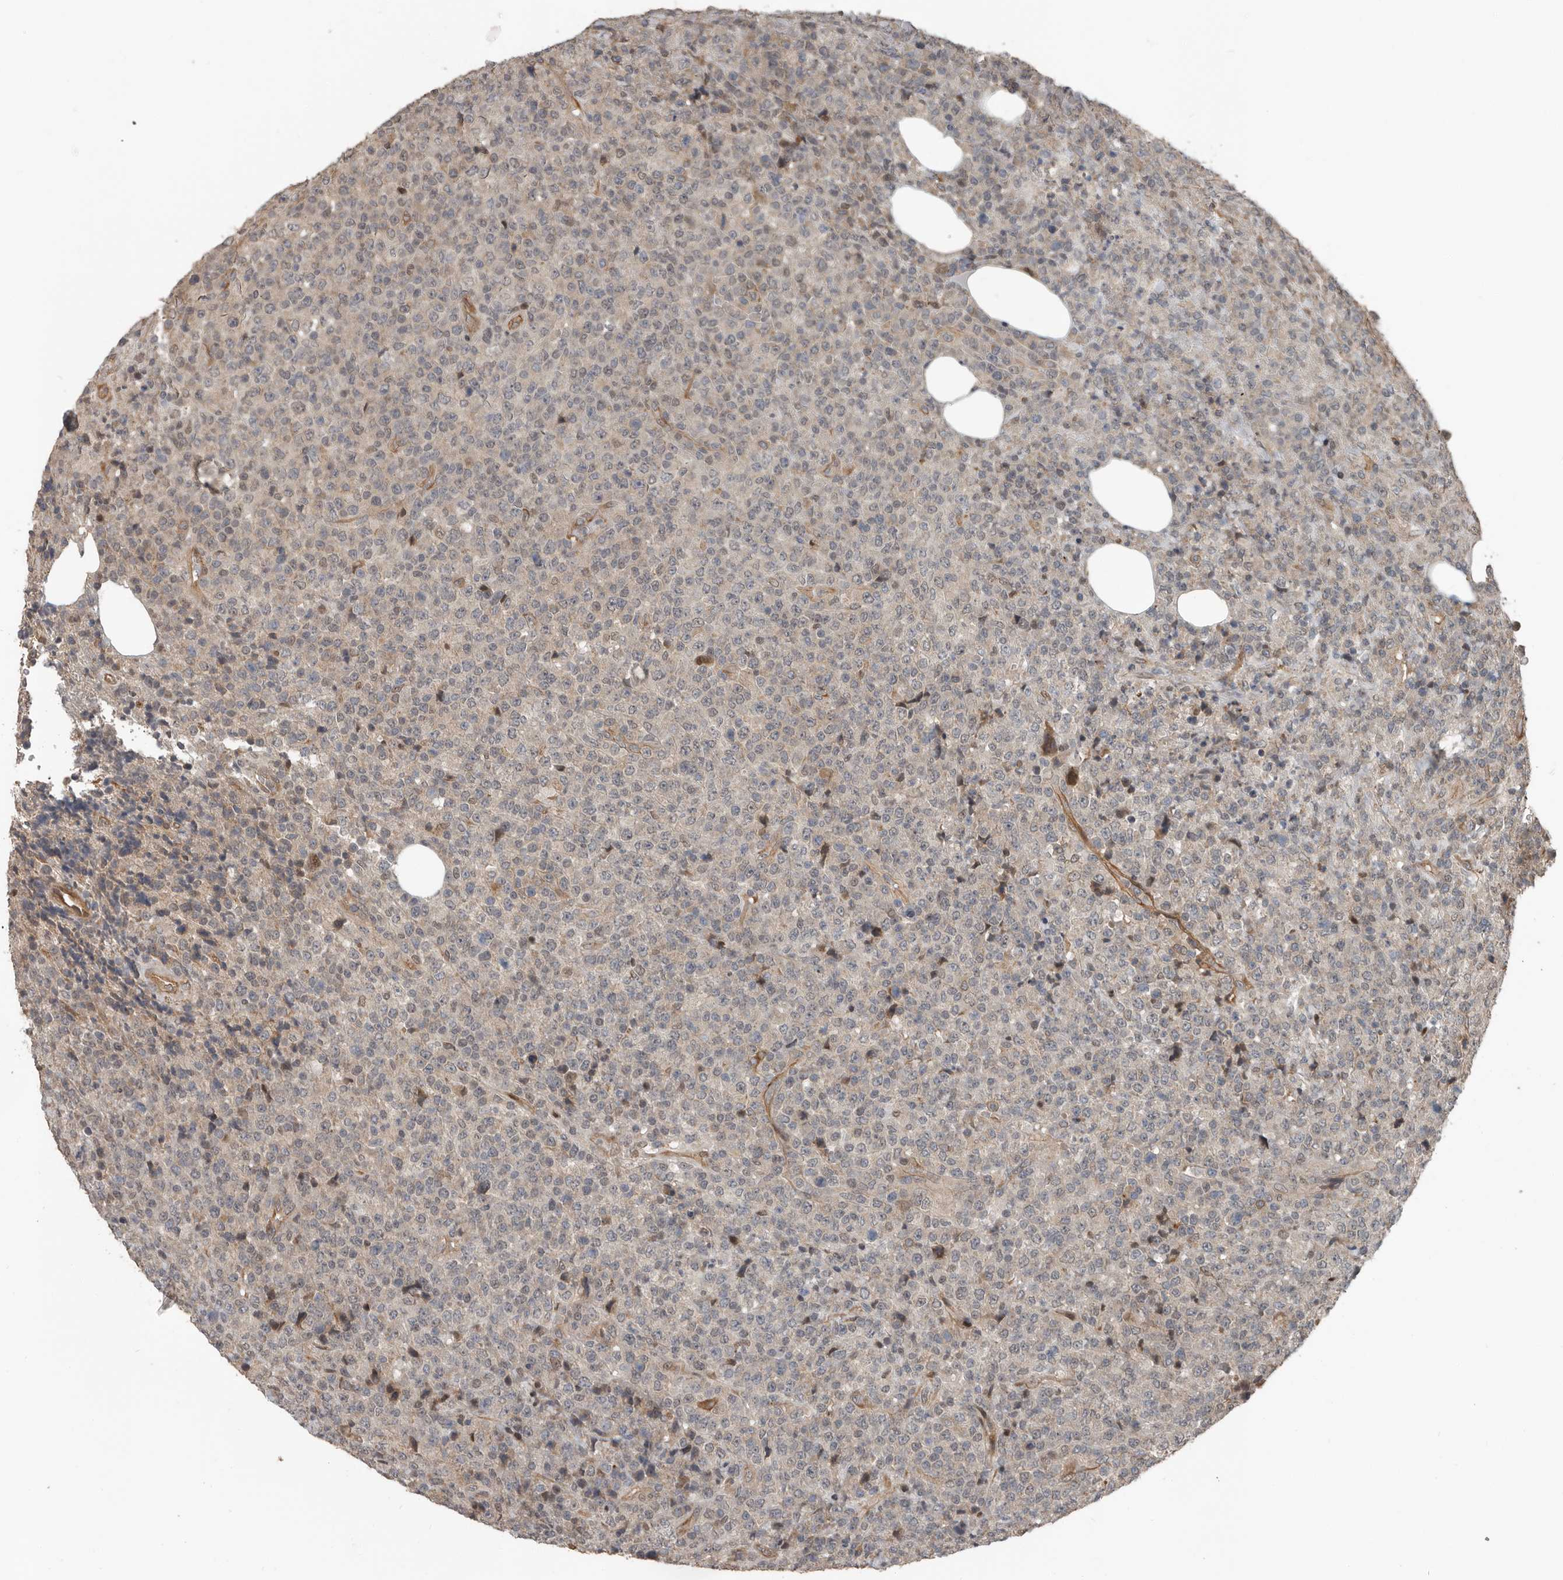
{"staining": {"intensity": "weak", "quantity": "<25%", "location": "cytoplasmic/membranous"}, "tissue": "lymphoma", "cell_type": "Tumor cells", "image_type": "cancer", "snomed": [{"axis": "morphology", "description": "Malignant lymphoma, non-Hodgkin's type, High grade"}, {"axis": "topography", "description": "Lymph node"}], "caption": "This photomicrograph is of high-grade malignant lymphoma, non-Hodgkin's type stained with IHC to label a protein in brown with the nuclei are counter-stained blue. There is no positivity in tumor cells.", "gene": "YOD1", "patient": {"sex": "male", "age": 13}}